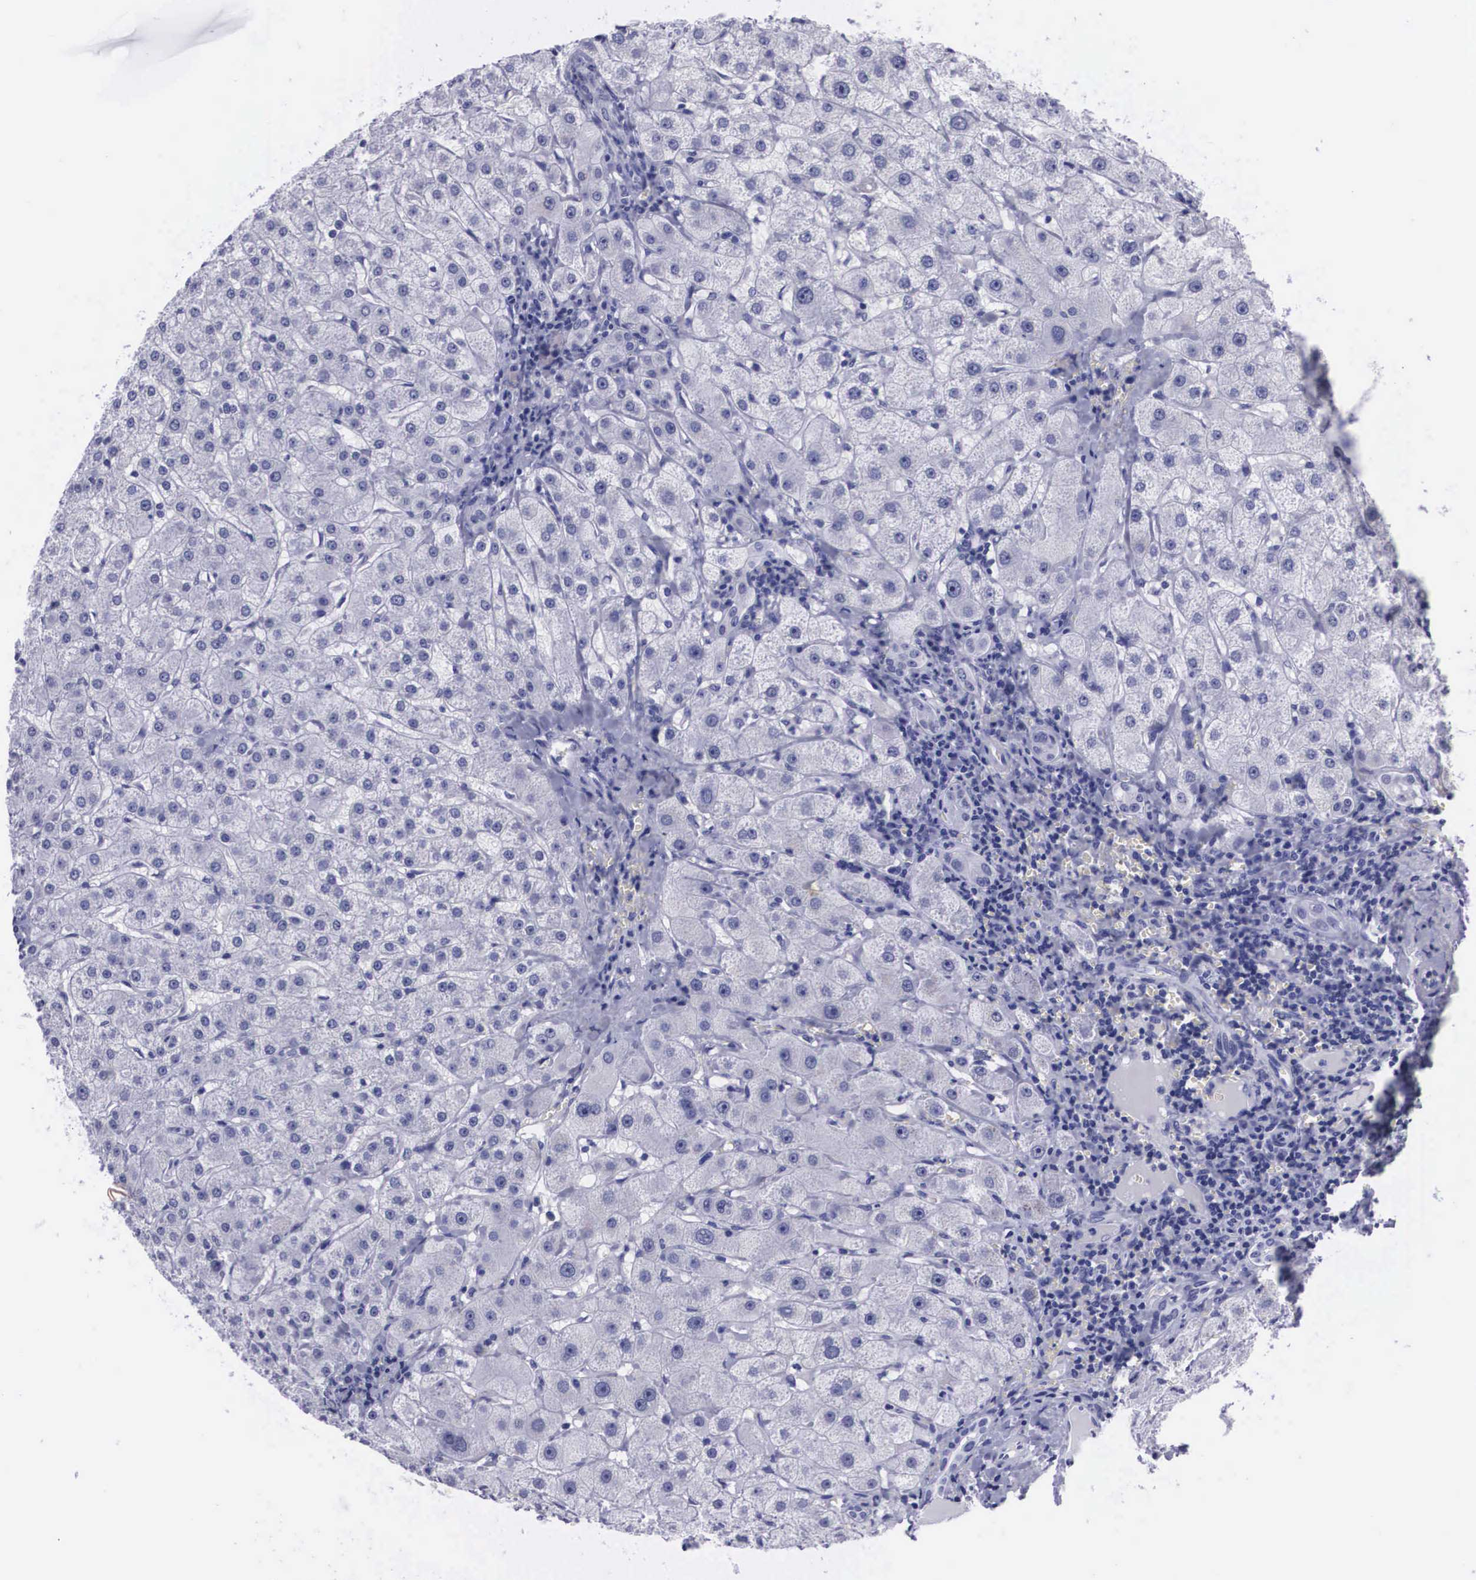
{"staining": {"intensity": "negative", "quantity": "none", "location": "none"}, "tissue": "liver", "cell_type": "Cholangiocytes", "image_type": "normal", "snomed": [{"axis": "morphology", "description": "Normal tissue, NOS"}, {"axis": "topography", "description": "Liver"}], "caption": "The histopathology image reveals no significant staining in cholangiocytes of liver. The staining was performed using DAB (3,3'-diaminobenzidine) to visualize the protein expression in brown, while the nuclei were stained in blue with hematoxylin (Magnification: 20x).", "gene": "C22orf31", "patient": {"sex": "female", "age": 79}}